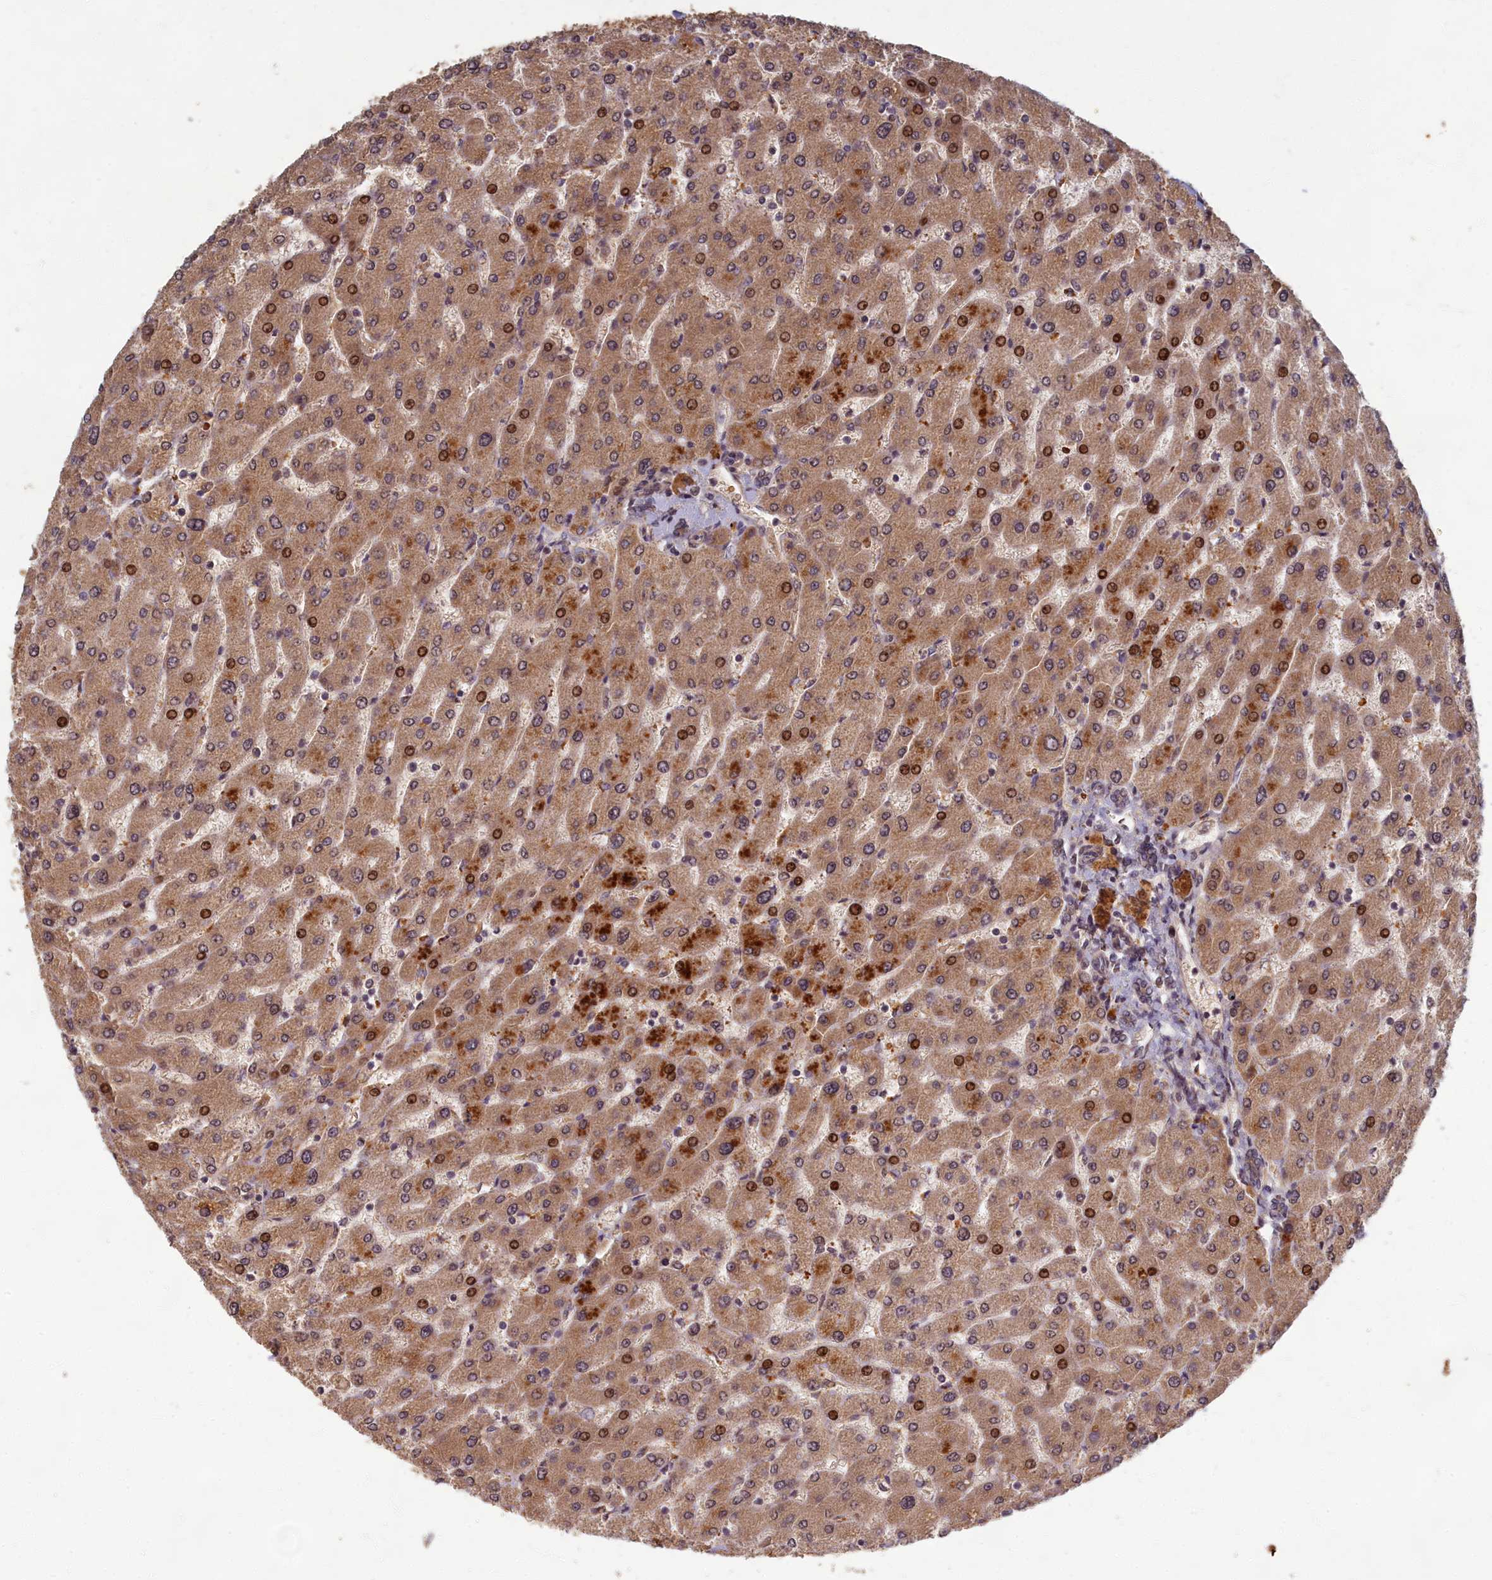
{"staining": {"intensity": "weak", "quantity": ">75%", "location": "cytoplasmic/membranous"}, "tissue": "liver", "cell_type": "Cholangiocytes", "image_type": "normal", "snomed": [{"axis": "morphology", "description": "Normal tissue, NOS"}, {"axis": "topography", "description": "Liver"}], "caption": "This is an image of immunohistochemistry (IHC) staining of benign liver, which shows weak staining in the cytoplasmic/membranous of cholangiocytes.", "gene": "EARS2", "patient": {"sex": "male", "age": 55}}